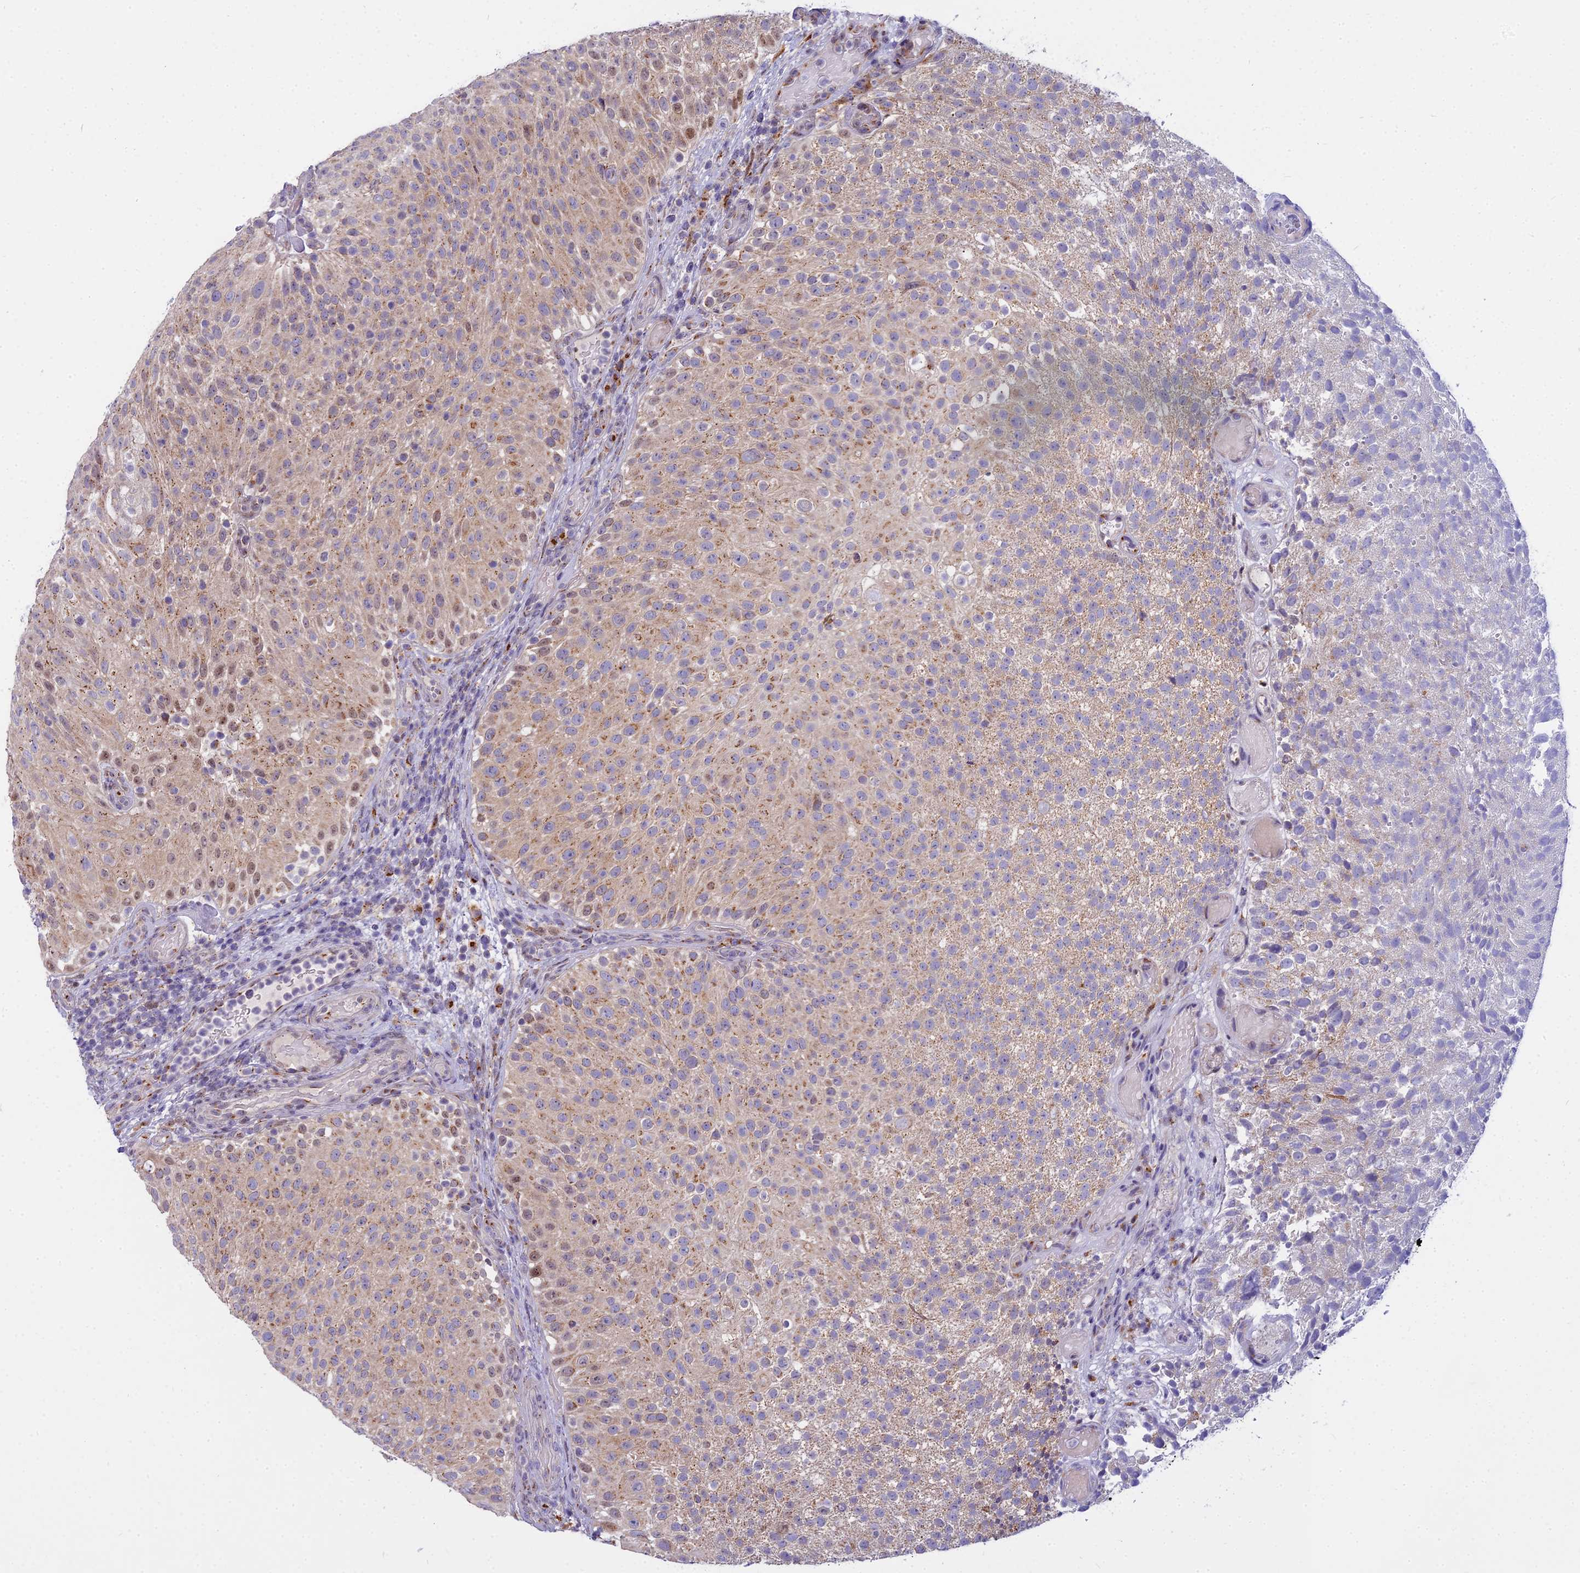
{"staining": {"intensity": "weak", "quantity": "25%-75%", "location": "cytoplasmic/membranous,nuclear"}, "tissue": "urothelial cancer", "cell_type": "Tumor cells", "image_type": "cancer", "snomed": [{"axis": "morphology", "description": "Urothelial carcinoma, Low grade"}, {"axis": "topography", "description": "Urinary bladder"}], "caption": "The micrograph exhibits staining of urothelial cancer, revealing weak cytoplasmic/membranous and nuclear protein expression (brown color) within tumor cells.", "gene": "WDPCP", "patient": {"sex": "male", "age": 78}}